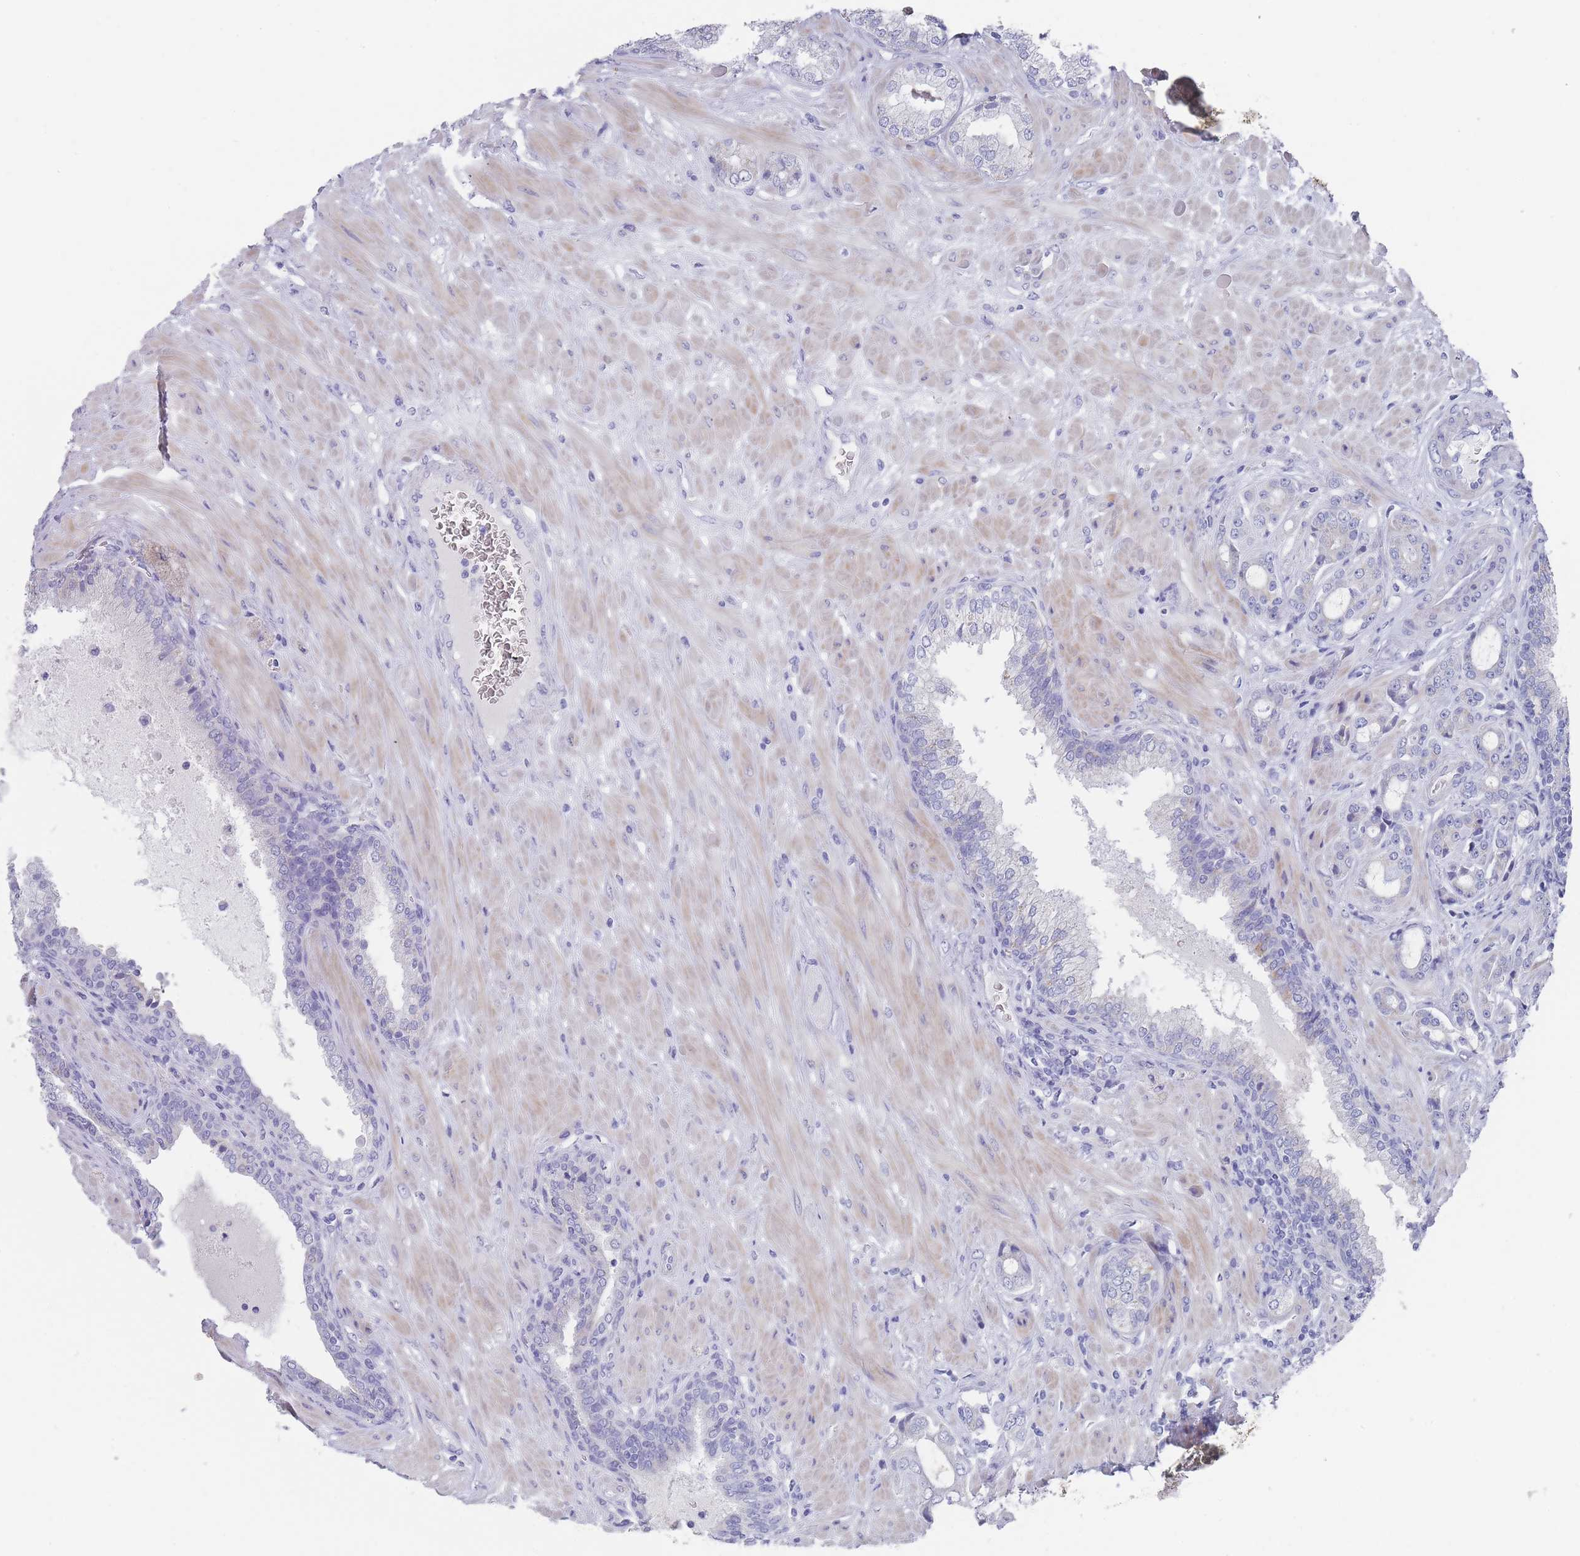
{"staining": {"intensity": "negative", "quantity": "none", "location": "none"}, "tissue": "prostate cancer", "cell_type": "Tumor cells", "image_type": "cancer", "snomed": [{"axis": "morphology", "description": "Adenocarcinoma, High grade"}, {"axis": "topography", "description": "Prostate"}], "caption": "This is an immunohistochemistry histopathology image of adenocarcinoma (high-grade) (prostate). There is no expression in tumor cells.", "gene": "SCCPDH", "patient": {"sex": "male", "age": 55}}